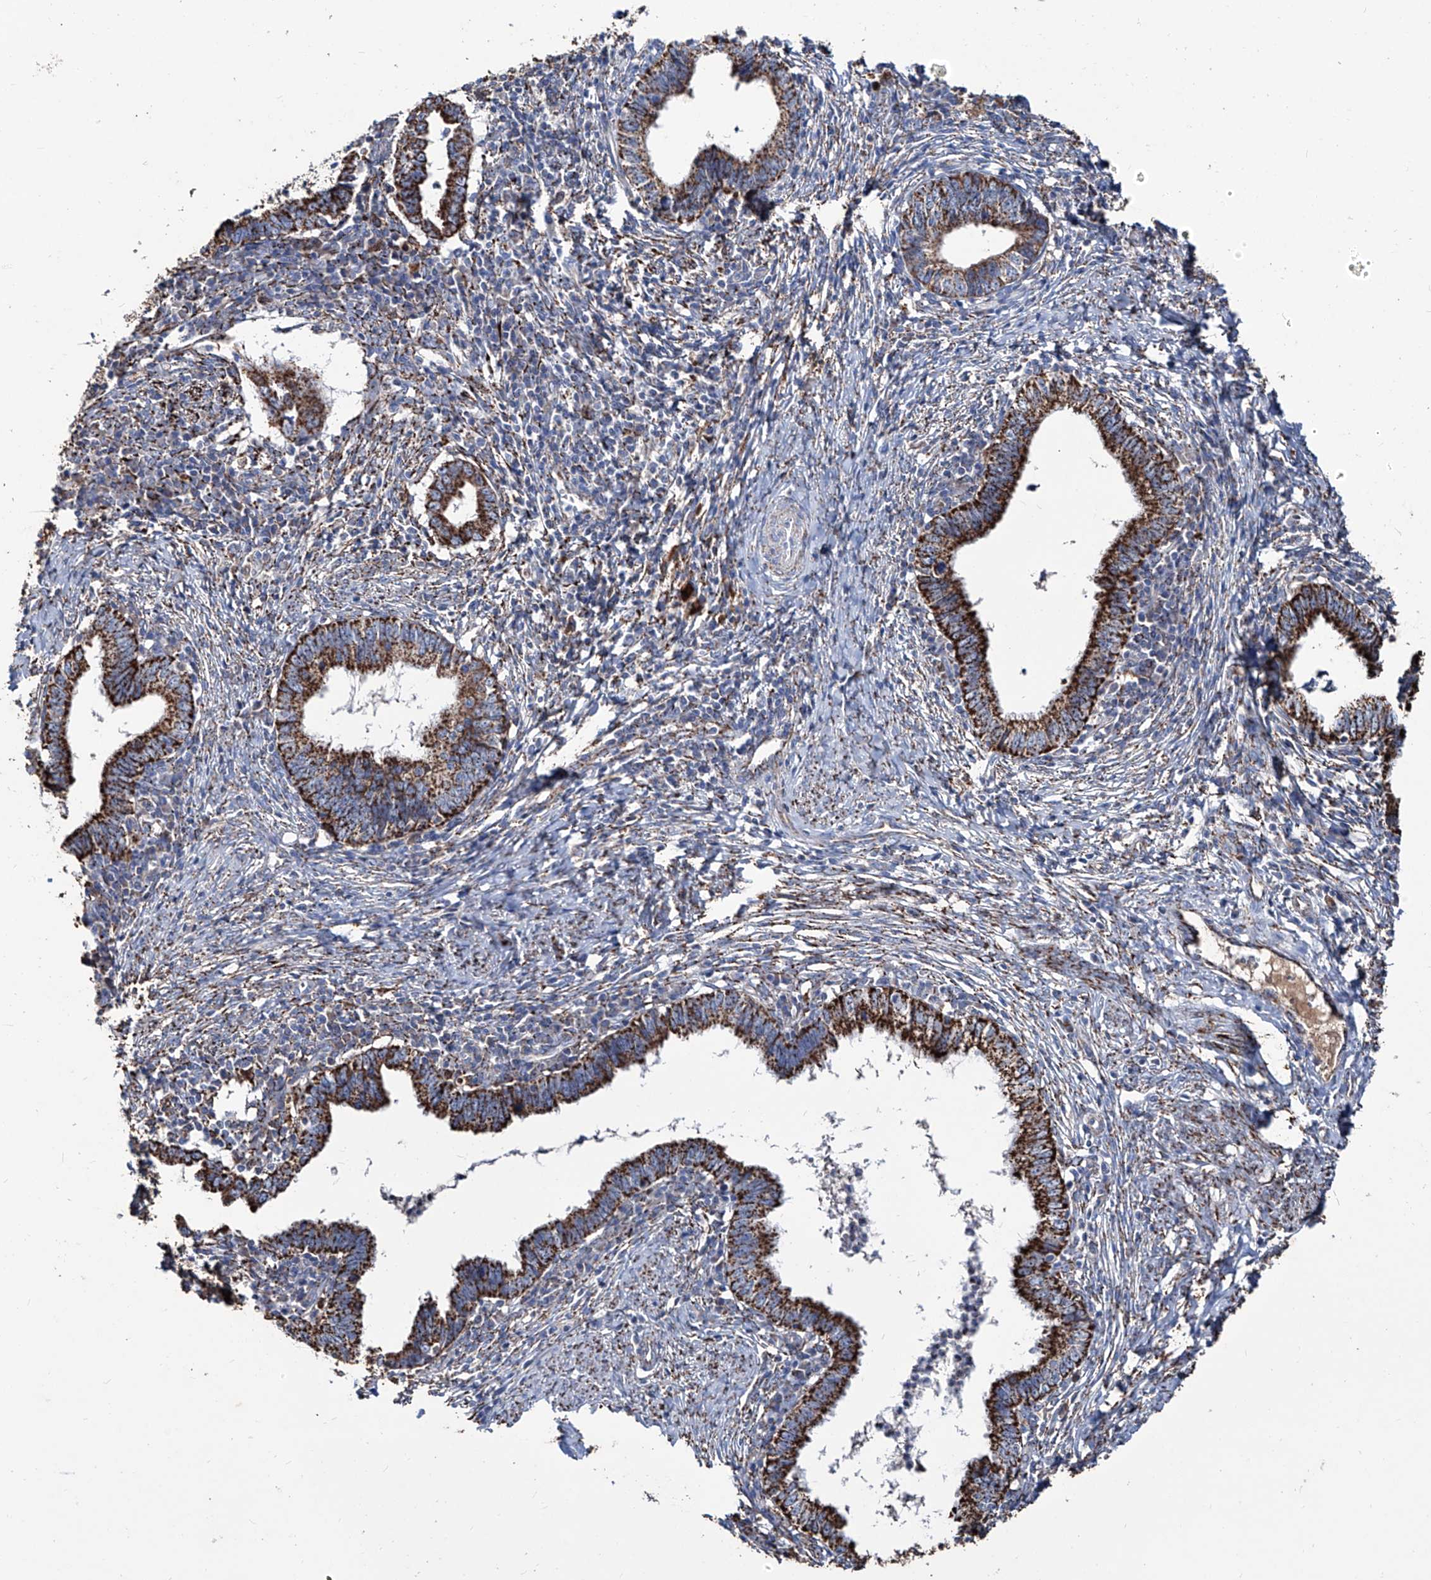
{"staining": {"intensity": "strong", "quantity": ">75%", "location": "cytoplasmic/membranous"}, "tissue": "cervical cancer", "cell_type": "Tumor cells", "image_type": "cancer", "snomed": [{"axis": "morphology", "description": "Adenocarcinoma, NOS"}, {"axis": "topography", "description": "Cervix"}], "caption": "This image displays IHC staining of human adenocarcinoma (cervical), with high strong cytoplasmic/membranous staining in approximately >75% of tumor cells.", "gene": "NHS", "patient": {"sex": "female", "age": 36}}